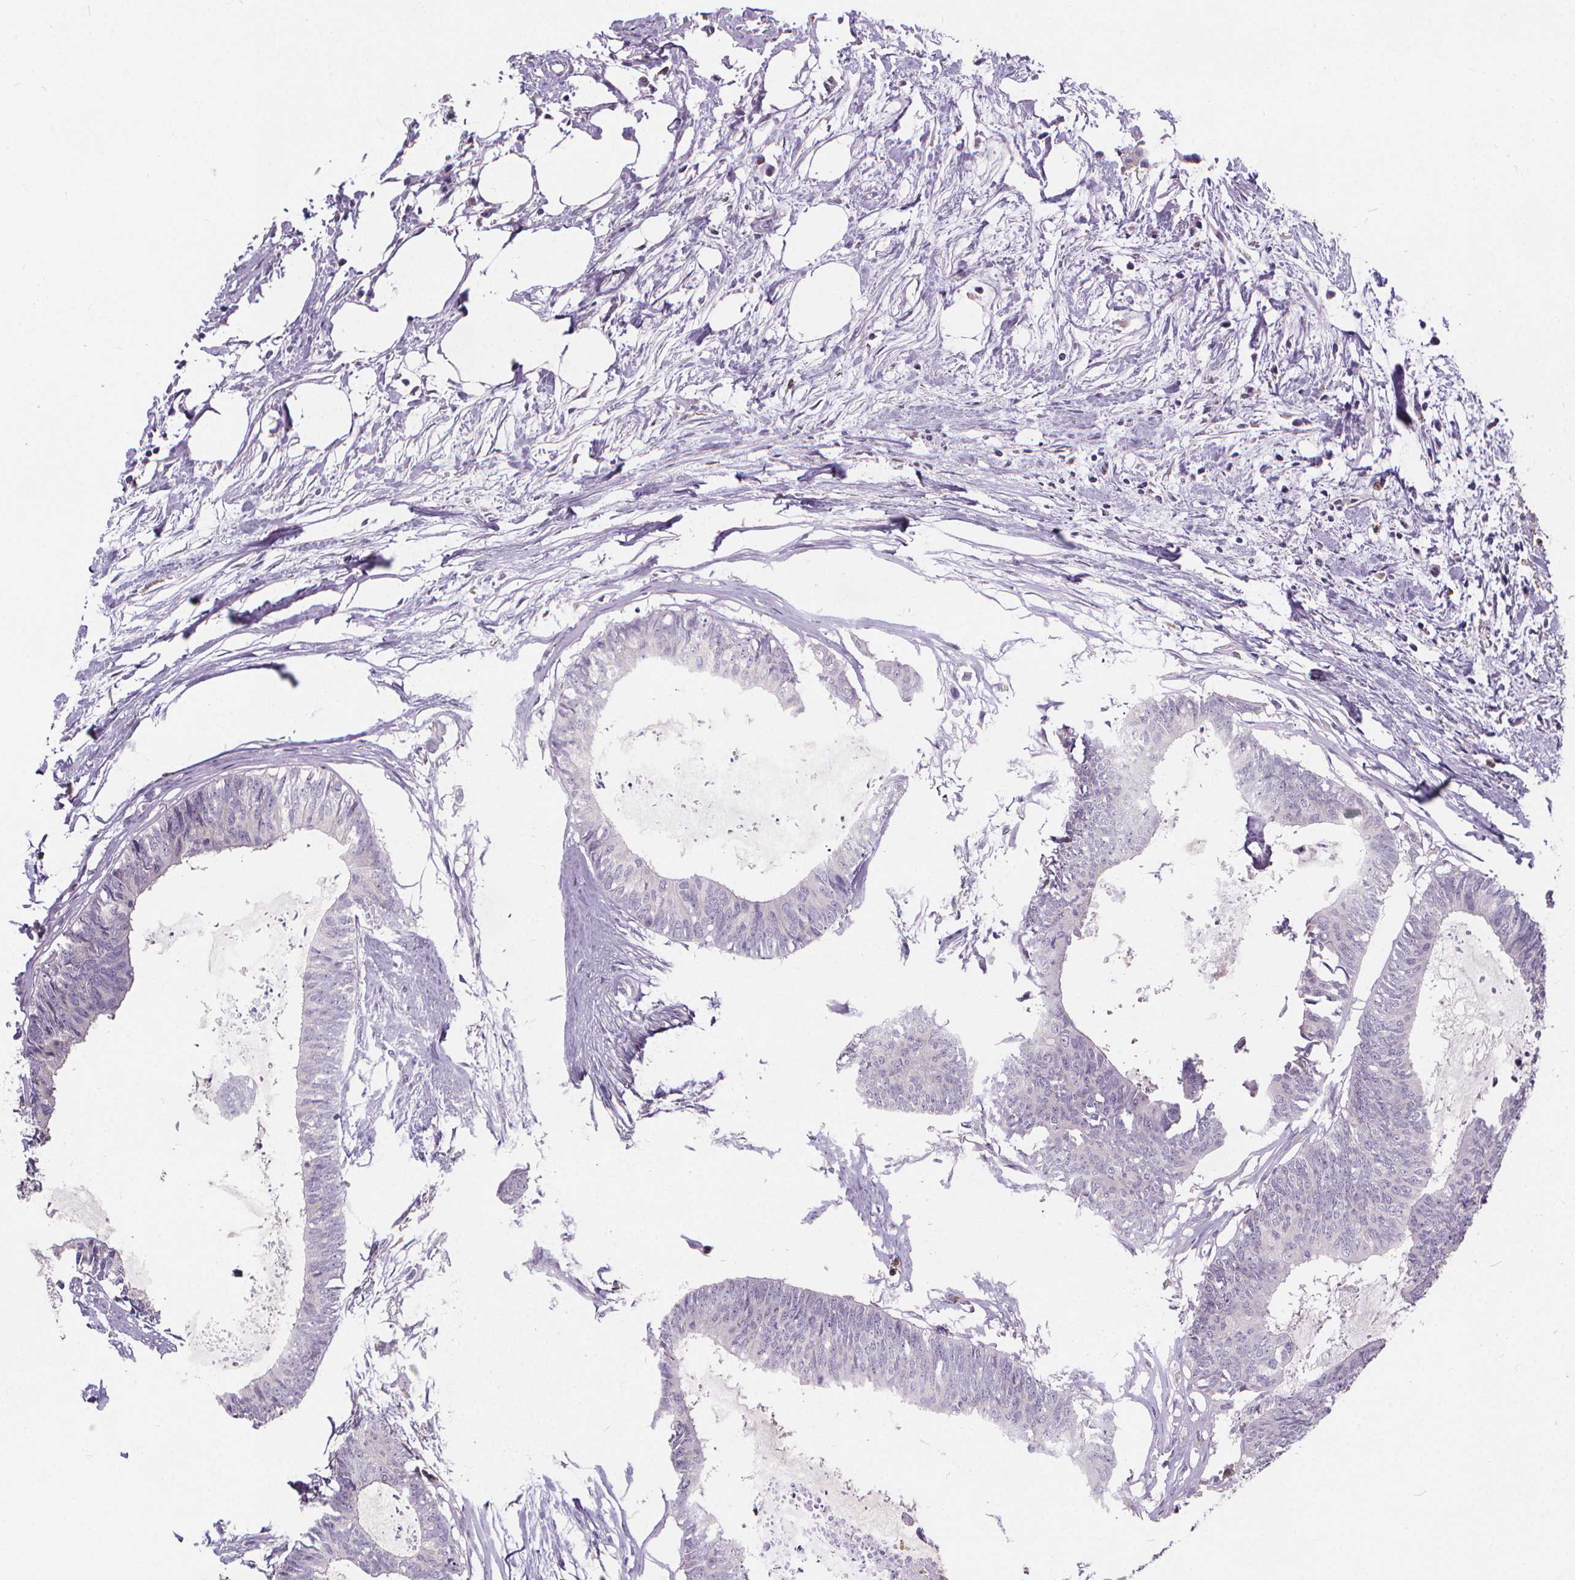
{"staining": {"intensity": "negative", "quantity": "none", "location": "none"}, "tissue": "colorectal cancer", "cell_type": "Tumor cells", "image_type": "cancer", "snomed": [{"axis": "morphology", "description": "Adenocarcinoma, NOS"}, {"axis": "topography", "description": "Colon"}, {"axis": "topography", "description": "Rectum"}], "caption": "Protein analysis of colorectal cancer exhibits no significant staining in tumor cells.", "gene": "ATP6V1D", "patient": {"sex": "male", "age": 57}}